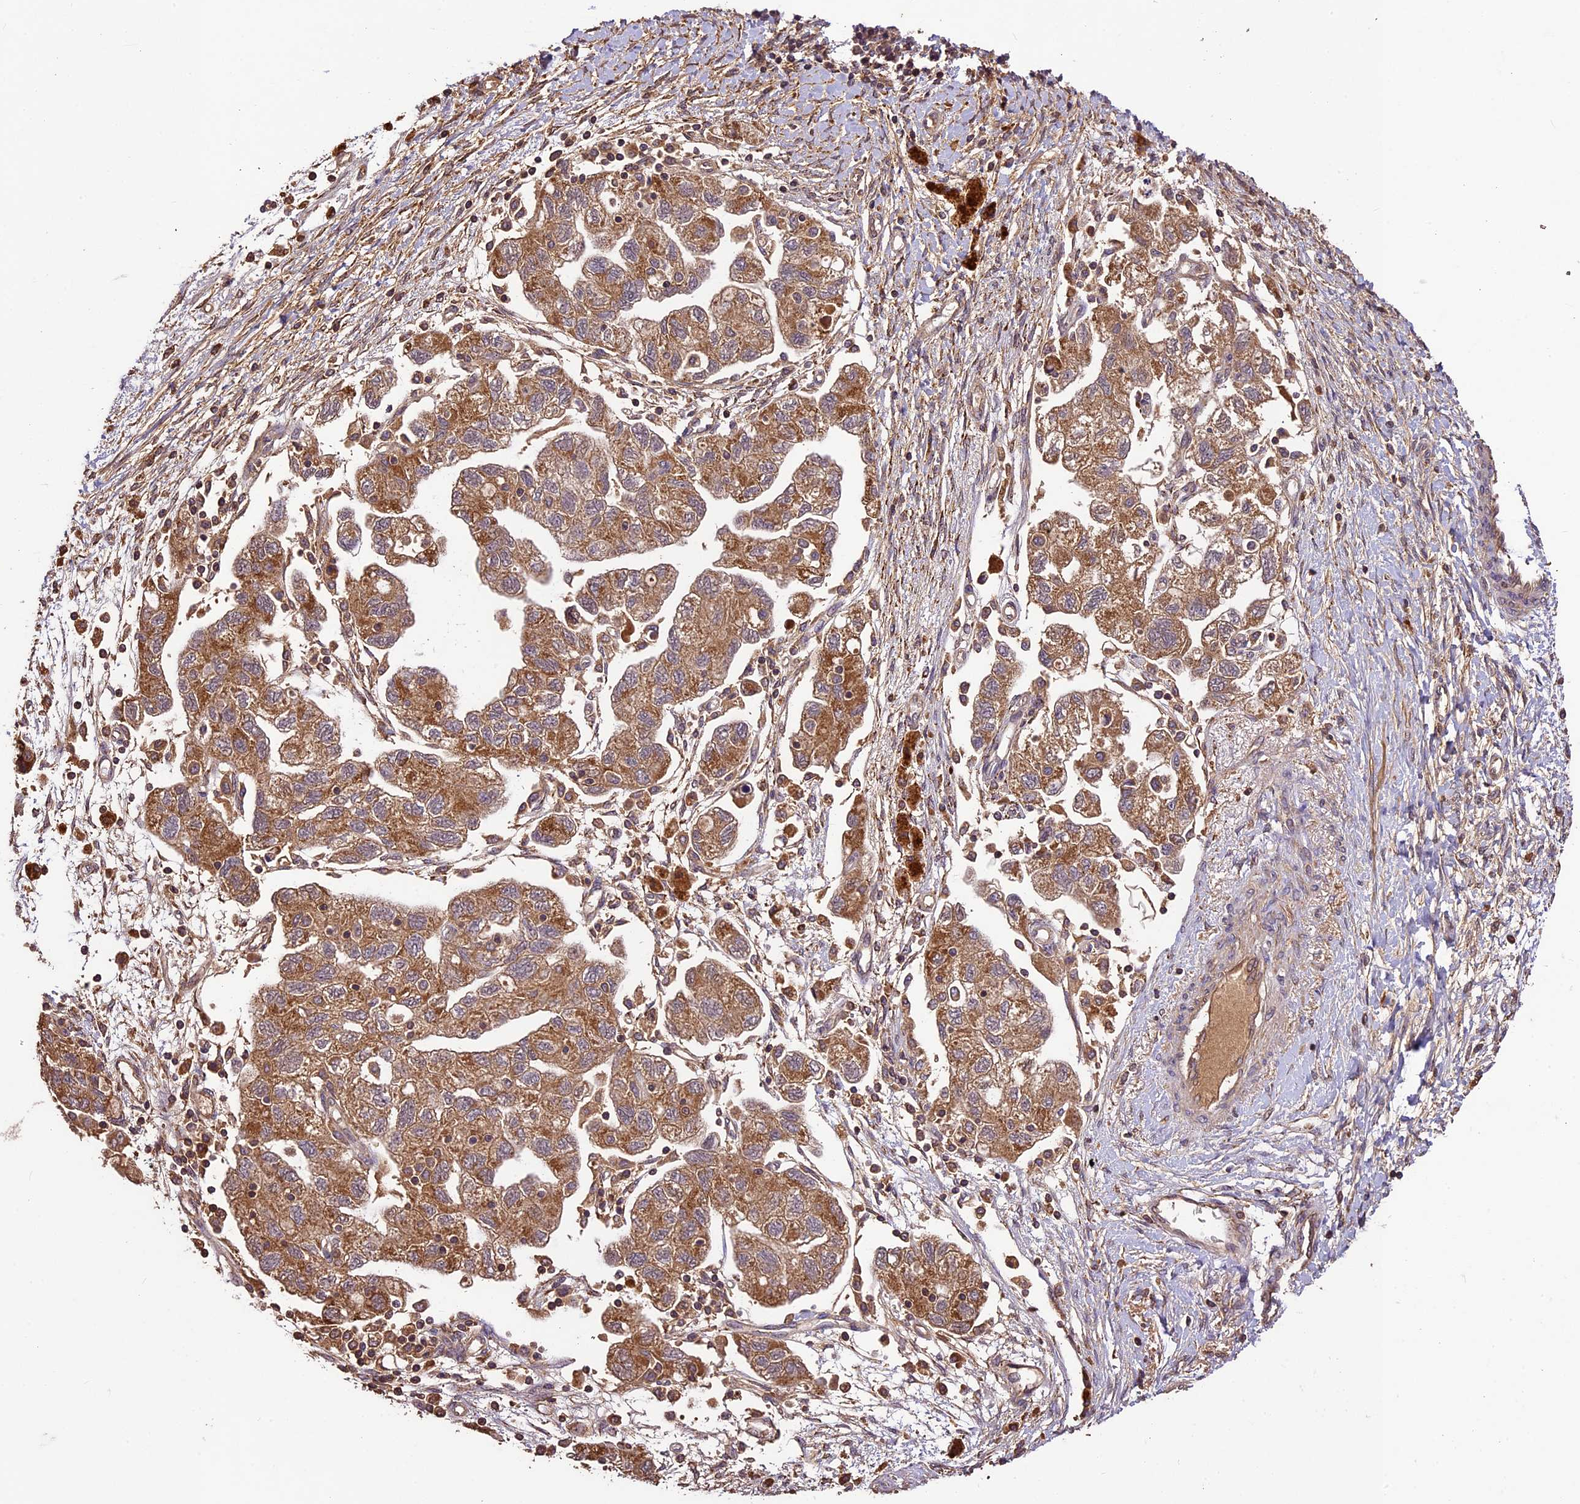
{"staining": {"intensity": "moderate", "quantity": ">75%", "location": "cytoplasmic/membranous"}, "tissue": "ovarian cancer", "cell_type": "Tumor cells", "image_type": "cancer", "snomed": [{"axis": "morphology", "description": "Carcinoma, NOS"}, {"axis": "morphology", "description": "Cystadenocarcinoma, serous, NOS"}, {"axis": "topography", "description": "Ovary"}], "caption": "Ovarian serous cystadenocarcinoma tissue displays moderate cytoplasmic/membranous positivity in approximately >75% of tumor cells, visualized by immunohistochemistry. Nuclei are stained in blue.", "gene": "CRLF1", "patient": {"sex": "female", "age": 69}}